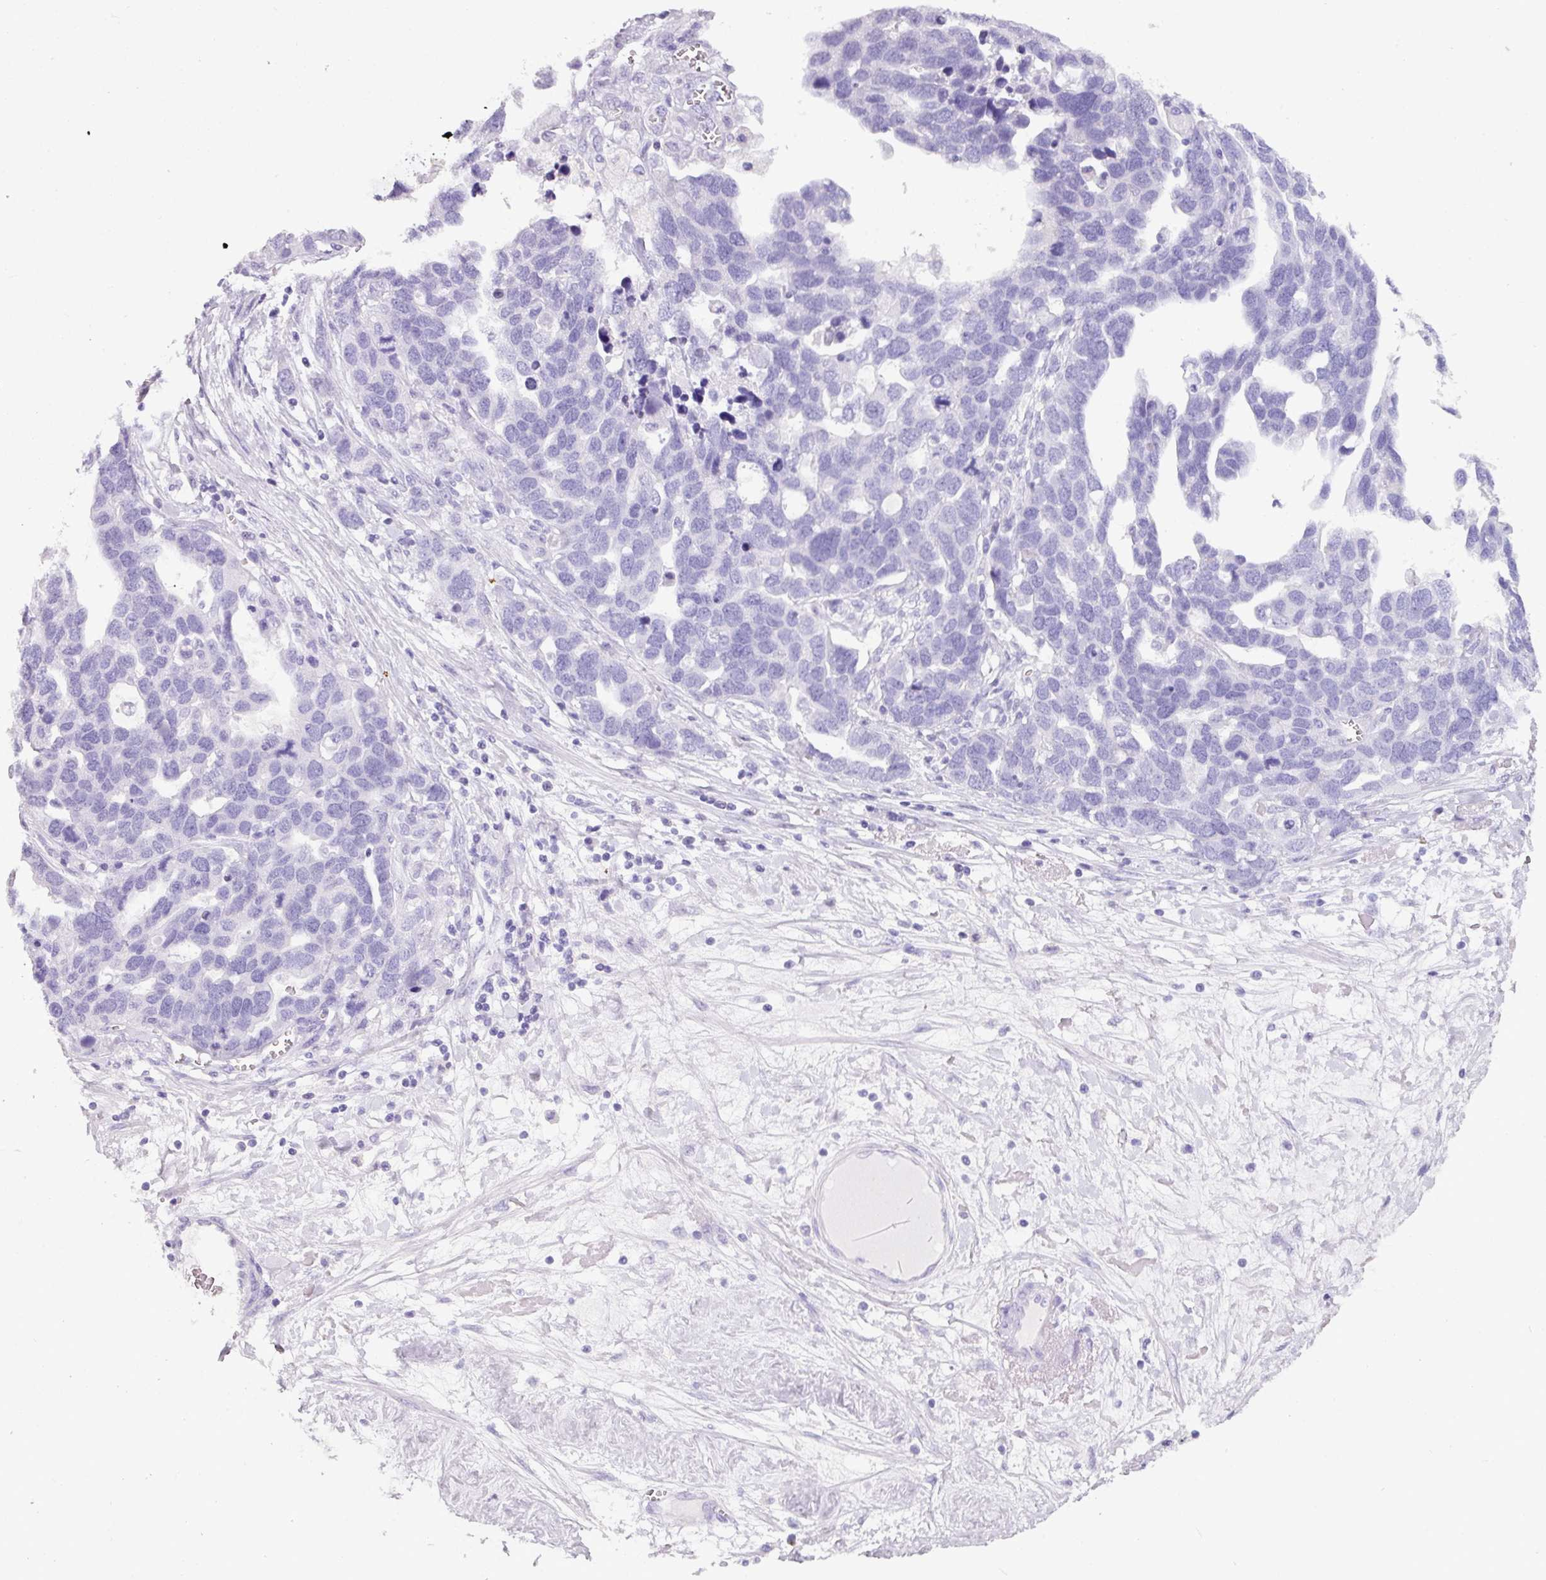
{"staining": {"intensity": "negative", "quantity": "none", "location": "none"}, "tissue": "ovarian cancer", "cell_type": "Tumor cells", "image_type": "cancer", "snomed": [{"axis": "morphology", "description": "Cystadenocarcinoma, serous, NOS"}, {"axis": "topography", "description": "Ovary"}], "caption": "DAB (3,3'-diaminobenzidine) immunohistochemical staining of human serous cystadenocarcinoma (ovarian) displays no significant expression in tumor cells. (Brightfield microscopy of DAB IHC at high magnification).", "gene": "NAPSA", "patient": {"sex": "female", "age": 54}}